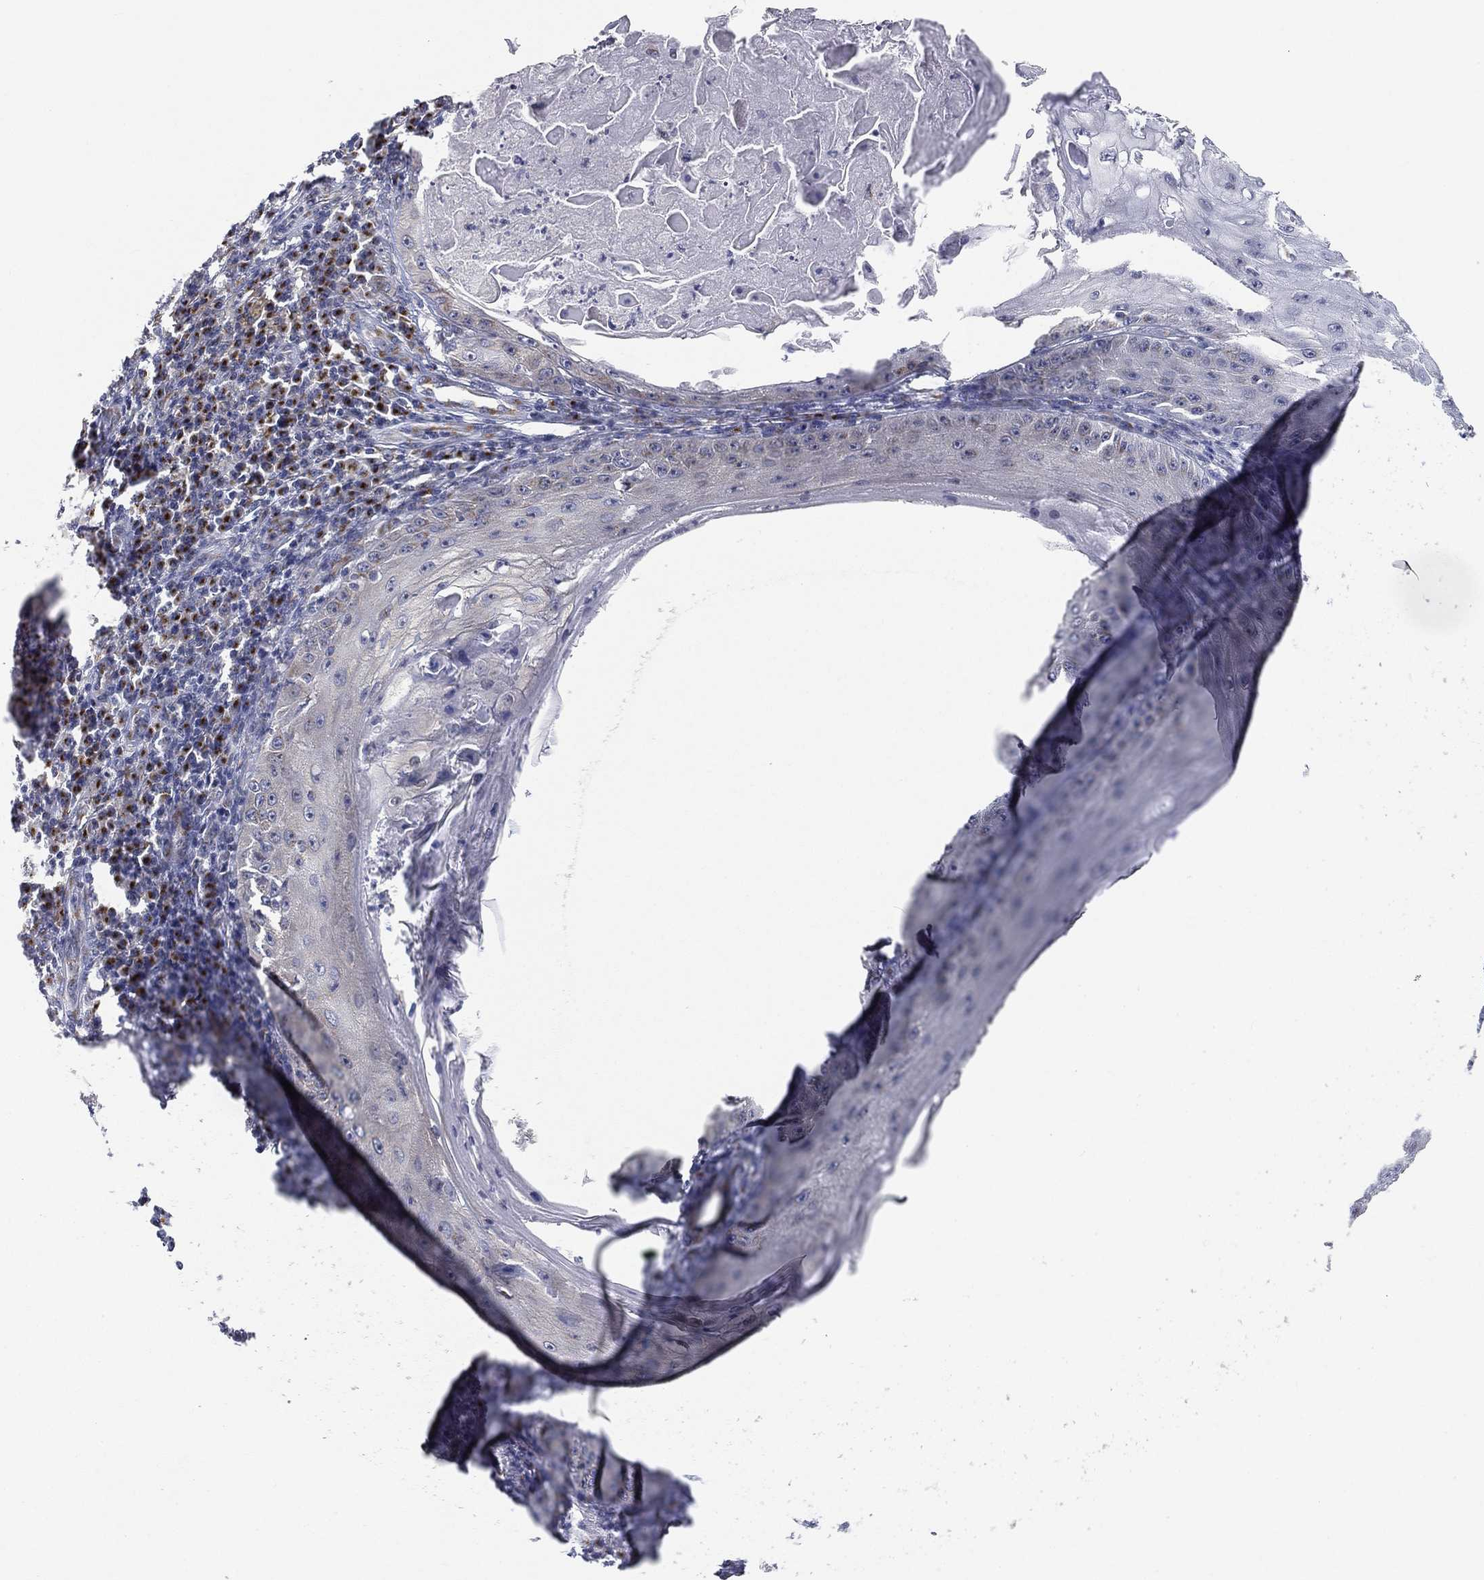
{"staining": {"intensity": "negative", "quantity": "none", "location": "none"}, "tissue": "skin cancer", "cell_type": "Tumor cells", "image_type": "cancer", "snomed": [{"axis": "morphology", "description": "Squamous cell carcinoma, NOS"}, {"axis": "topography", "description": "Skin"}], "caption": "Tumor cells show no significant protein expression in squamous cell carcinoma (skin).", "gene": "TICAM1", "patient": {"sex": "male", "age": 70}}